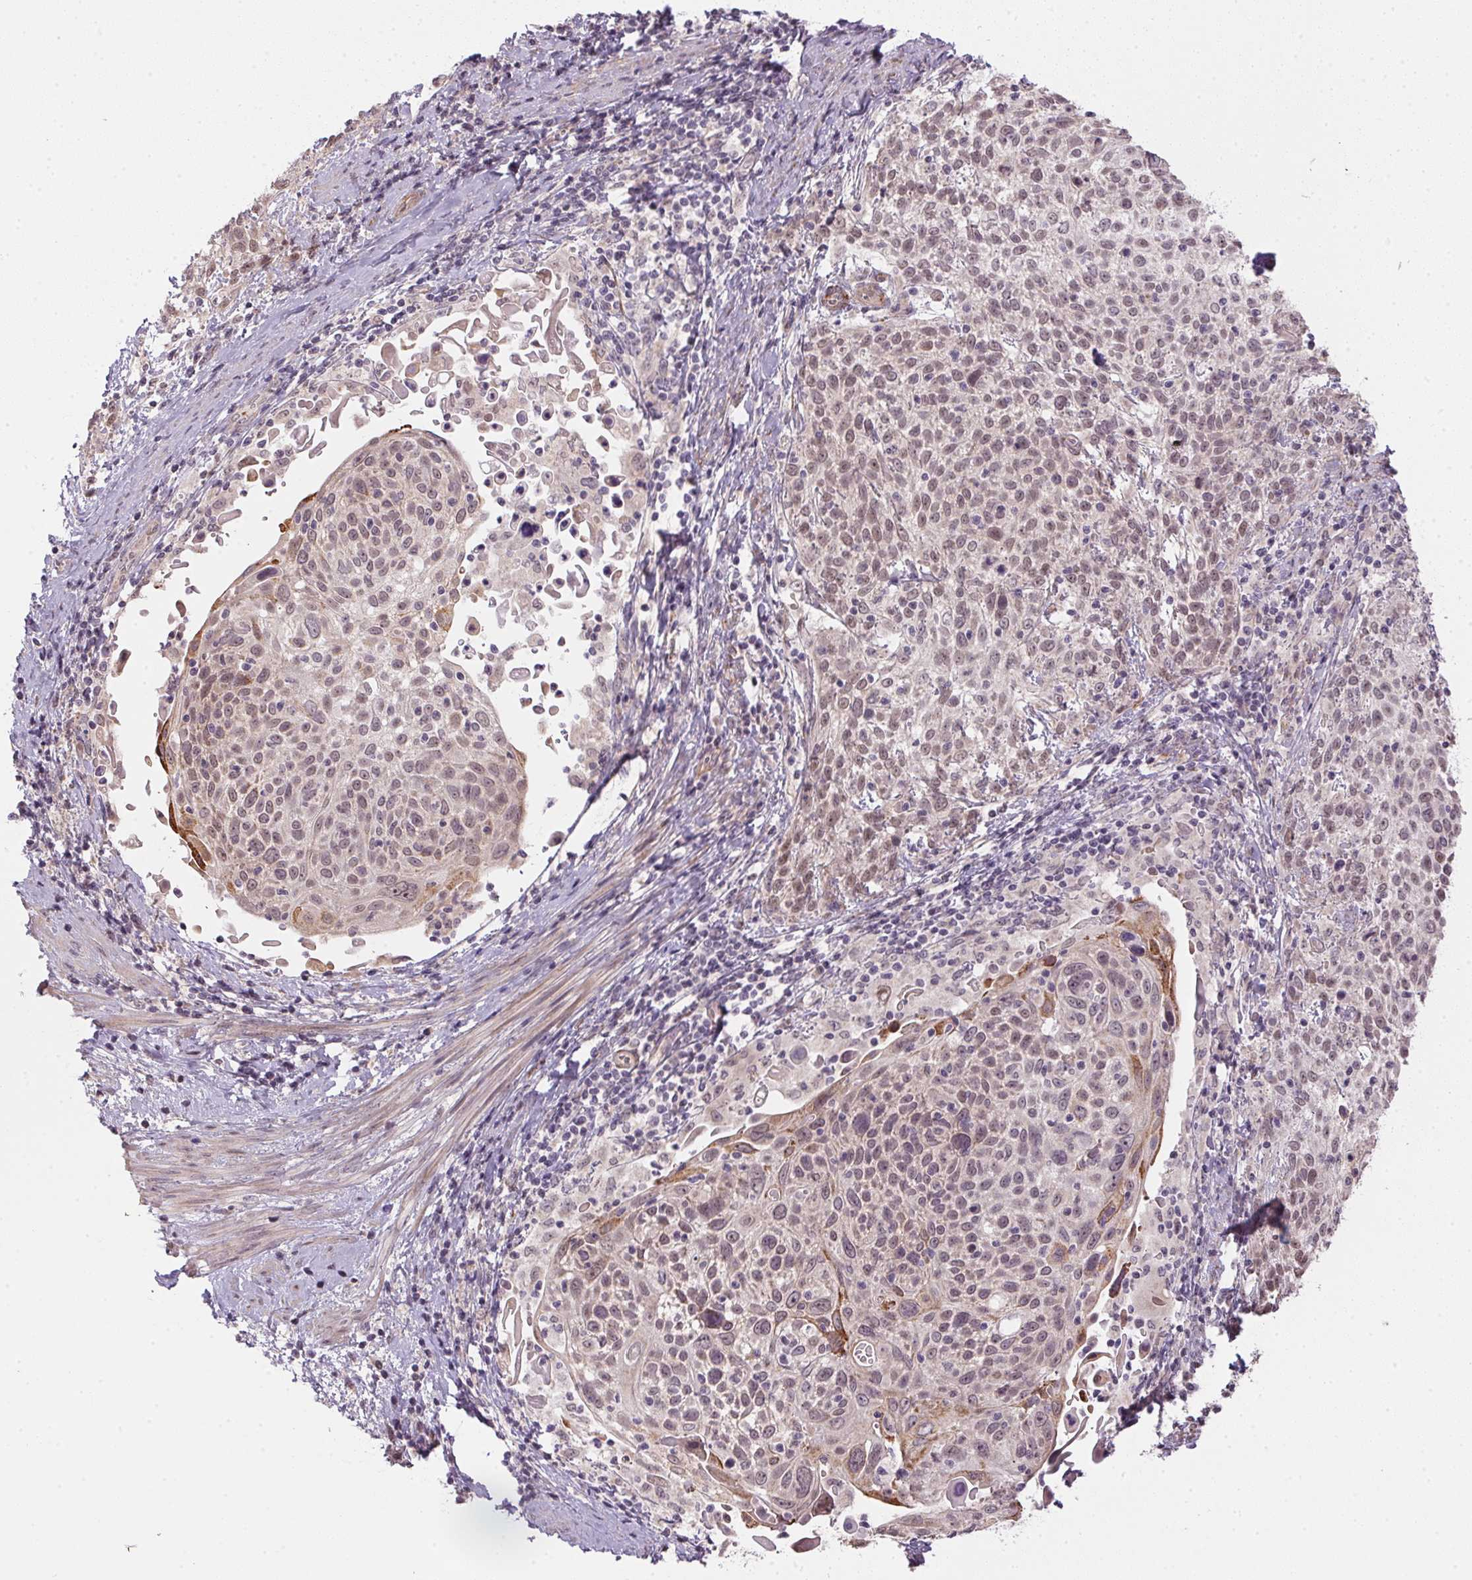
{"staining": {"intensity": "weak", "quantity": "<25%", "location": "nuclear"}, "tissue": "cervical cancer", "cell_type": "Tumor cells", "image_type": "cancer", "snomed": [{"axis": "morphology", "description": "Squamous cell carcinoma, NOS"}, {"axis": "topography", "description": "Cervix"}], "caption": "This is an IHC micrograph of human squamous cell carcinoma (cervical). There is no staining in tumor cells.", "gene": "CFAP92", "patient": {"sex": "female", "age": 61}}